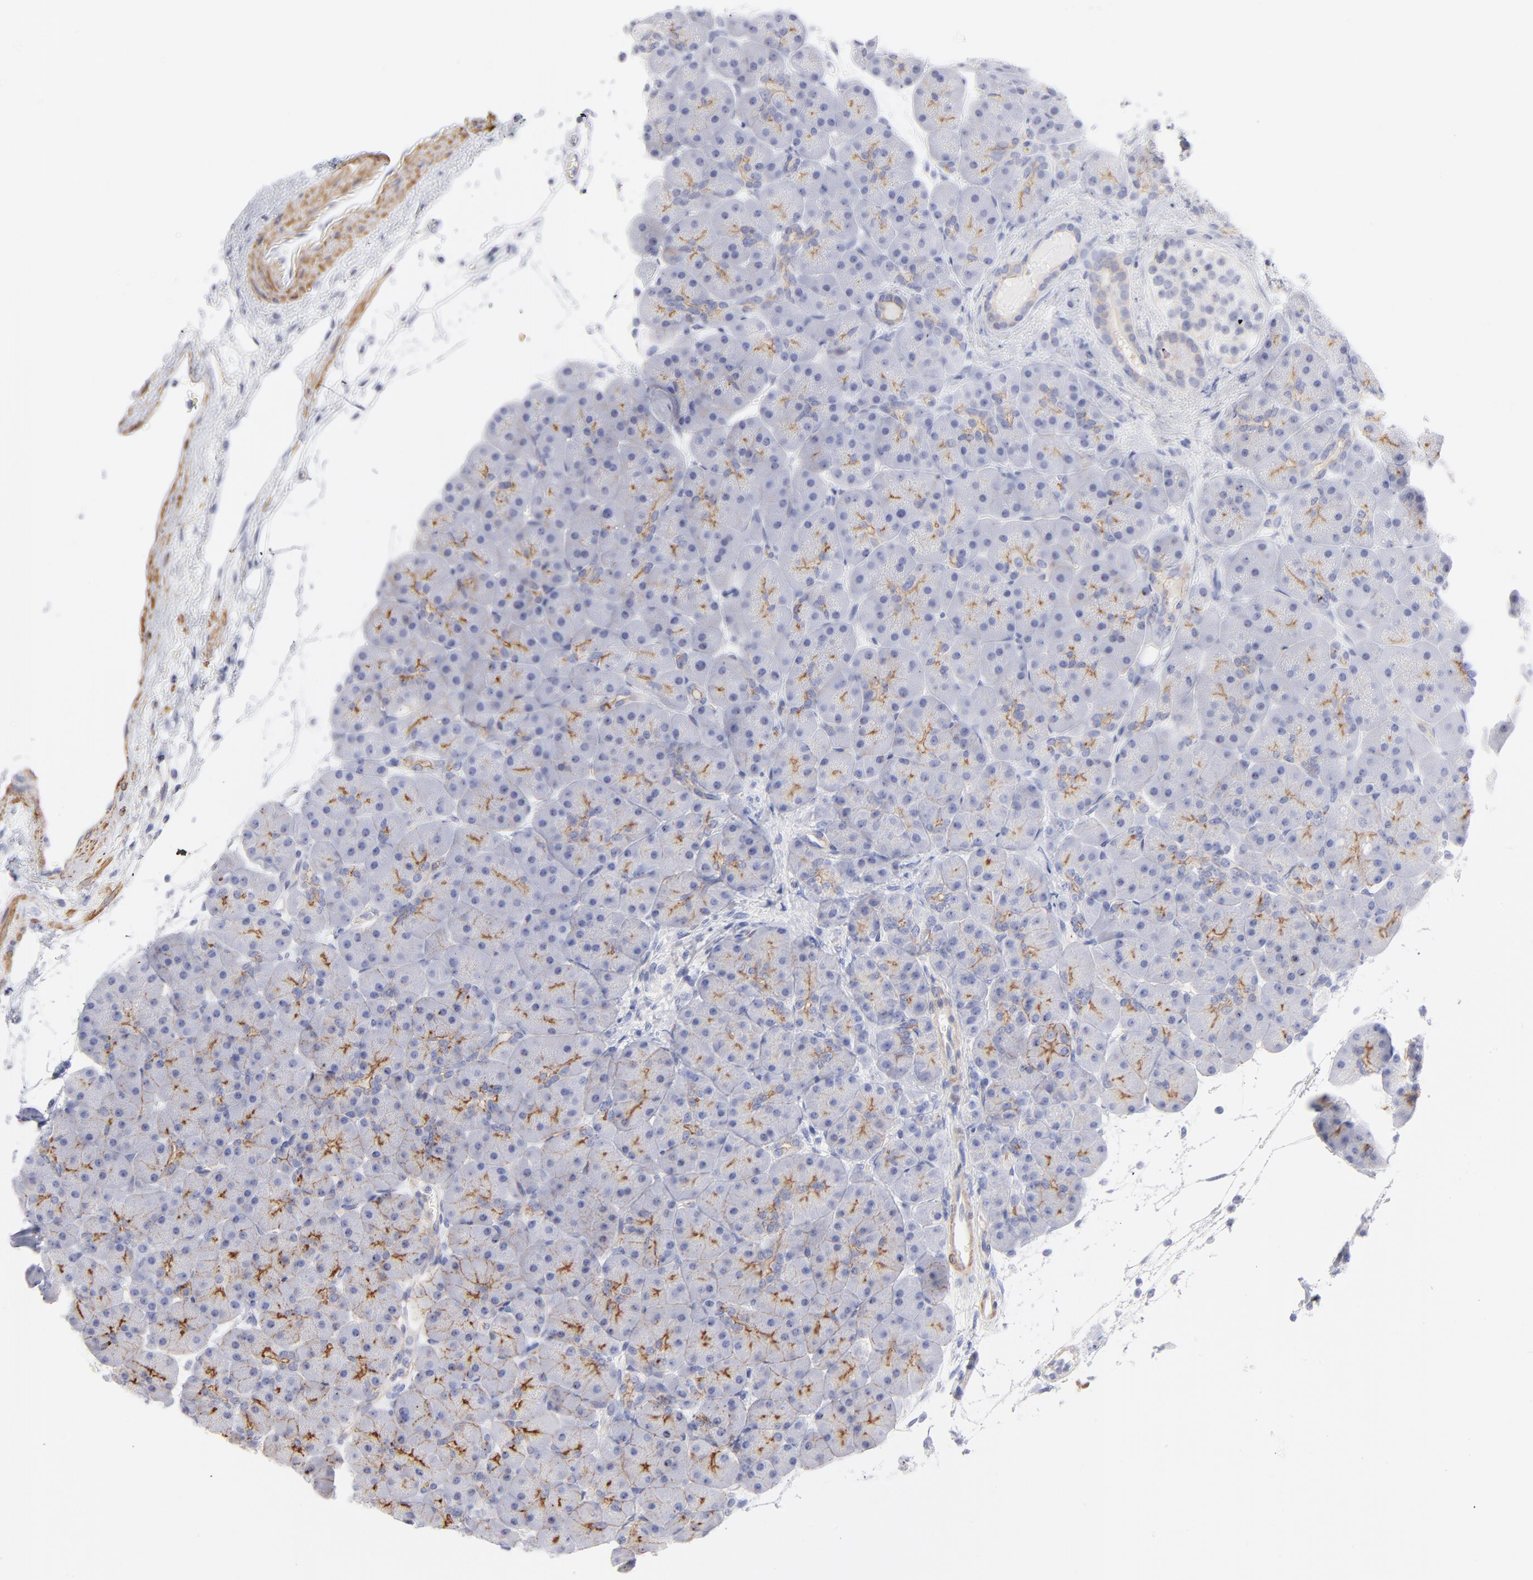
{"staining": {"intensity": "moderate", "quantity": ">75%", "location": "cytoplasmic/membranous"}, "tissue": "pancreas", "cell_type": "Exocrine glandular cells", "image_type": "normal", "snomed": [{"axis": "morphology", "description": "Normal tissue, NOS"}, {"axis": "topography", "description": "Pancreas"}], "caption": "Pancreas stained with DAB IHC reveals medium levels of moderate cytoplasmic/membranous staining in approximately >75% of exocrine glandular cells.", "gene": "ACTA2", "patient": {"sex": "male", "age": 66}}